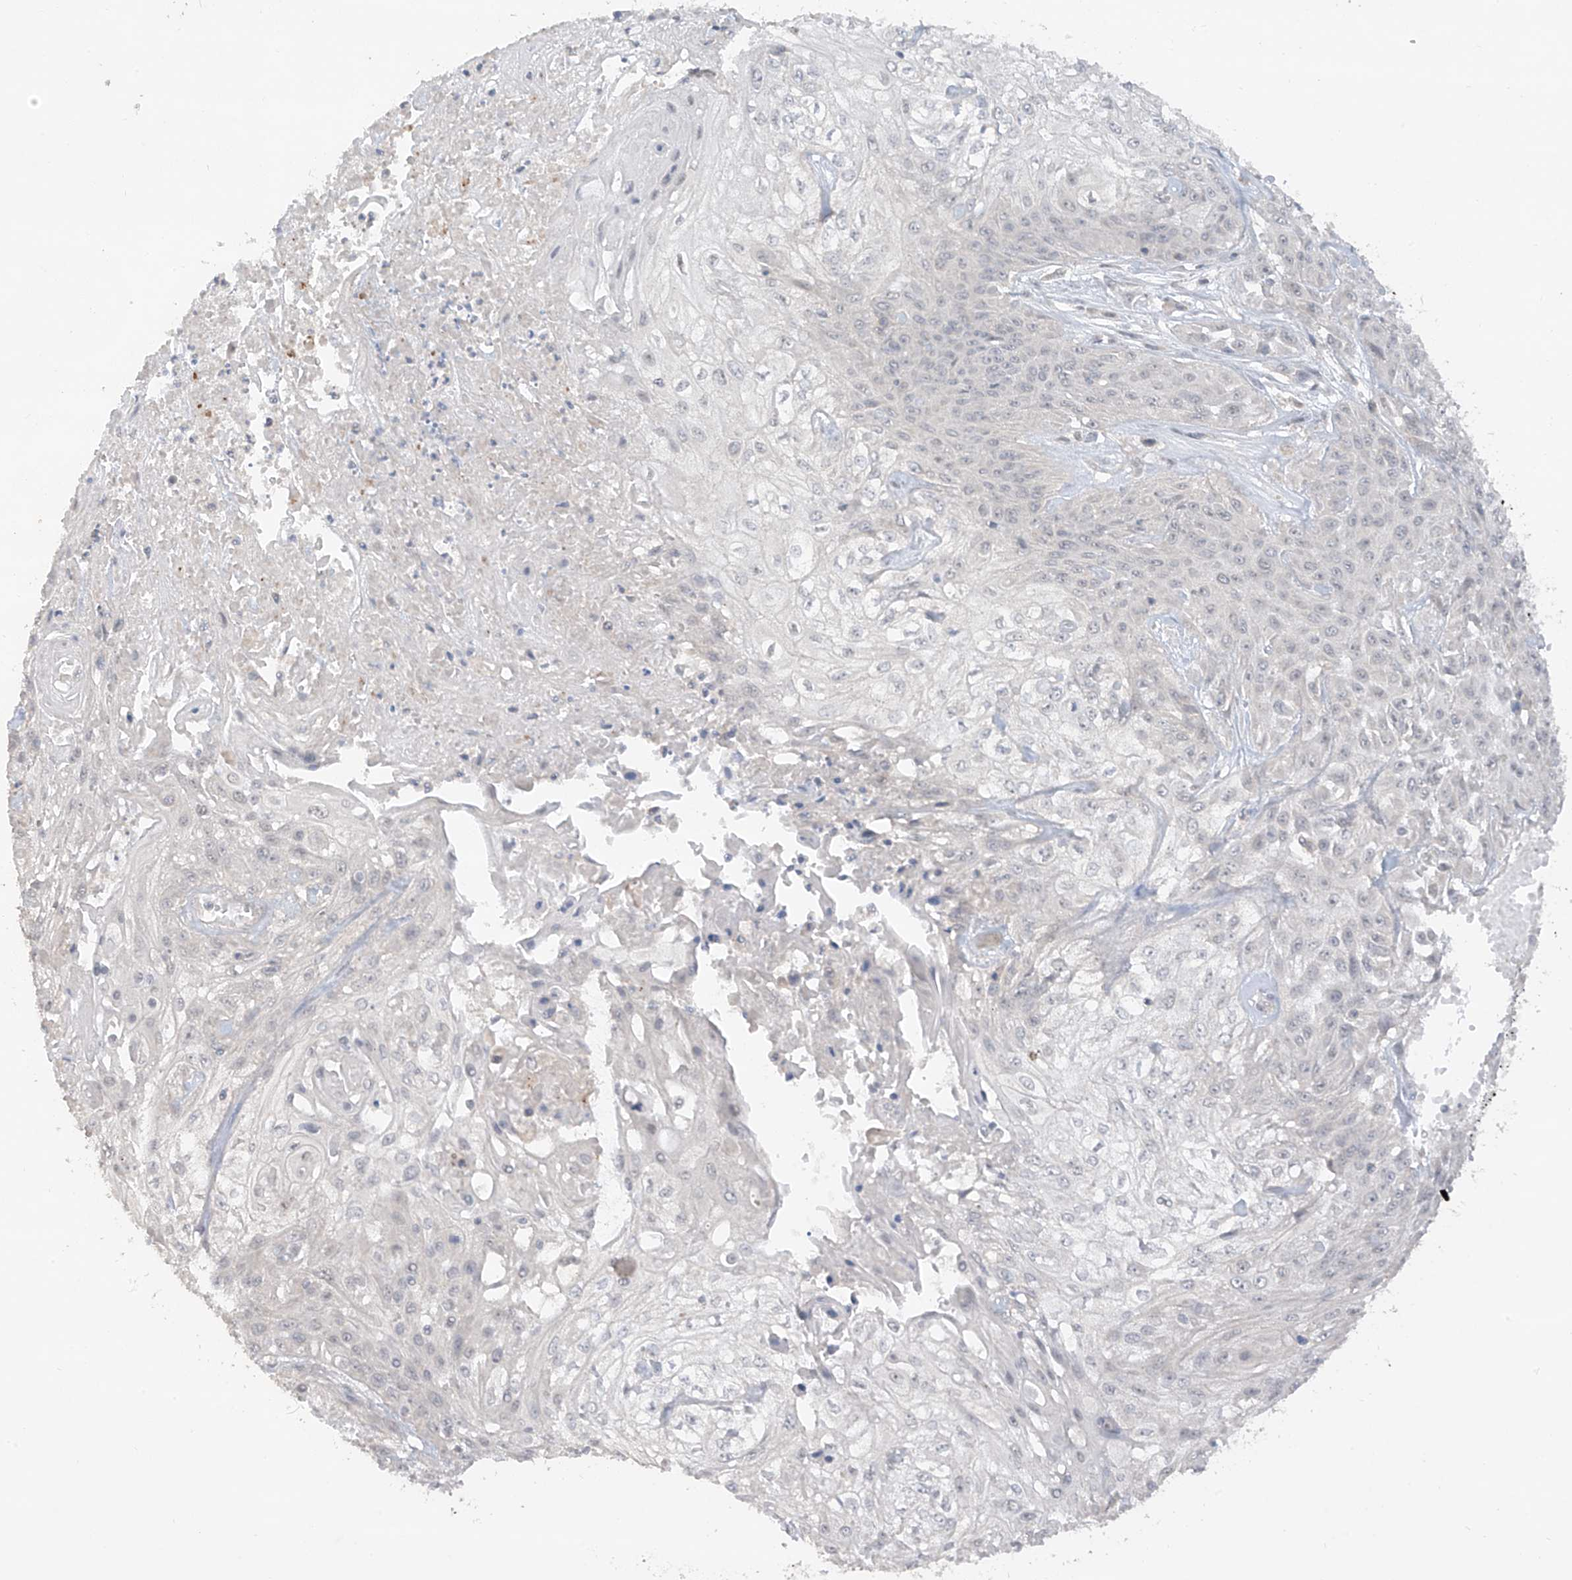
{"staining": {"intensity": "negative", "quantity": "none", "location": "none"}, "tissue": "skin cancer", "cell_type": "Tumor cells", "image_type": "cancer", "snomed": [{"axis": "morphology", "description": "Squamous cell carcinoma, NOS"}, {"axis": "morphology", "description": "Squamous cell carcinoma, metastatic, NOS"}, {"axis": "topography", "description": "Skin"}, {"axis": "topography", "description": "Lymph node"}], "caption": "Immunohistochemistry of human metastatic squamous cell carcinoma (skin) displays no expression in tumor cells.", "gene": "ANGEL2", "patient": {"sex": "male", "age": 75}}